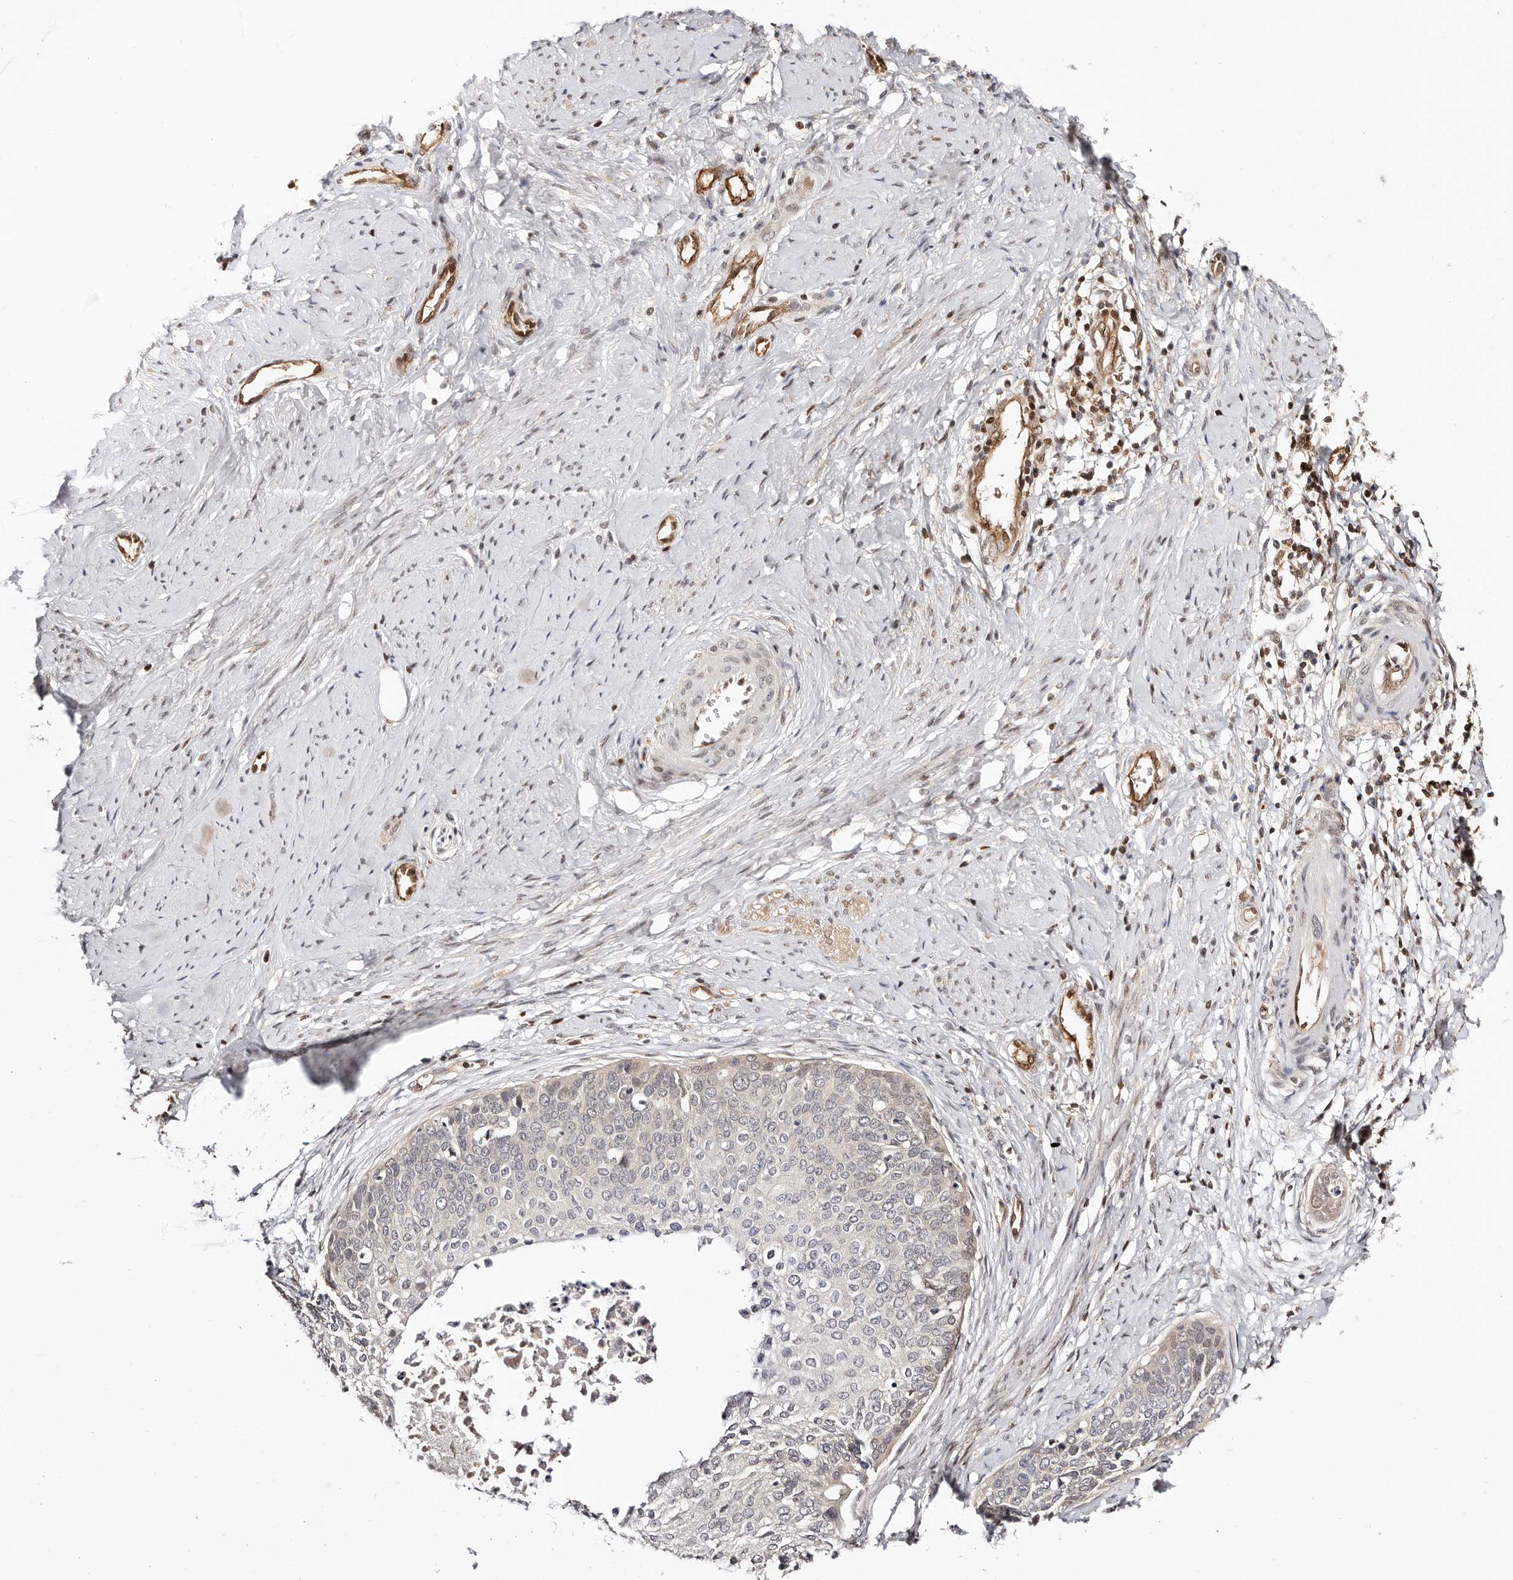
{"staining": {"intensity": "negative", "quantity": "none", "location": "none"}, "tissue": "cervical cancer", "cell_type": "Tumor cells", "image_type": "cancer", "snomed": [{"axis": "morphology", "description": "Squamous cell carcinoma, NOS"}, {"axis": "topography", "description": "Cervix"}], "caption": "There is no significant expression in tumor cells of squamous cell carcinoma (cervical).", "gene": "STAT5A", "patient": {"sex": "female", "age": 37}}